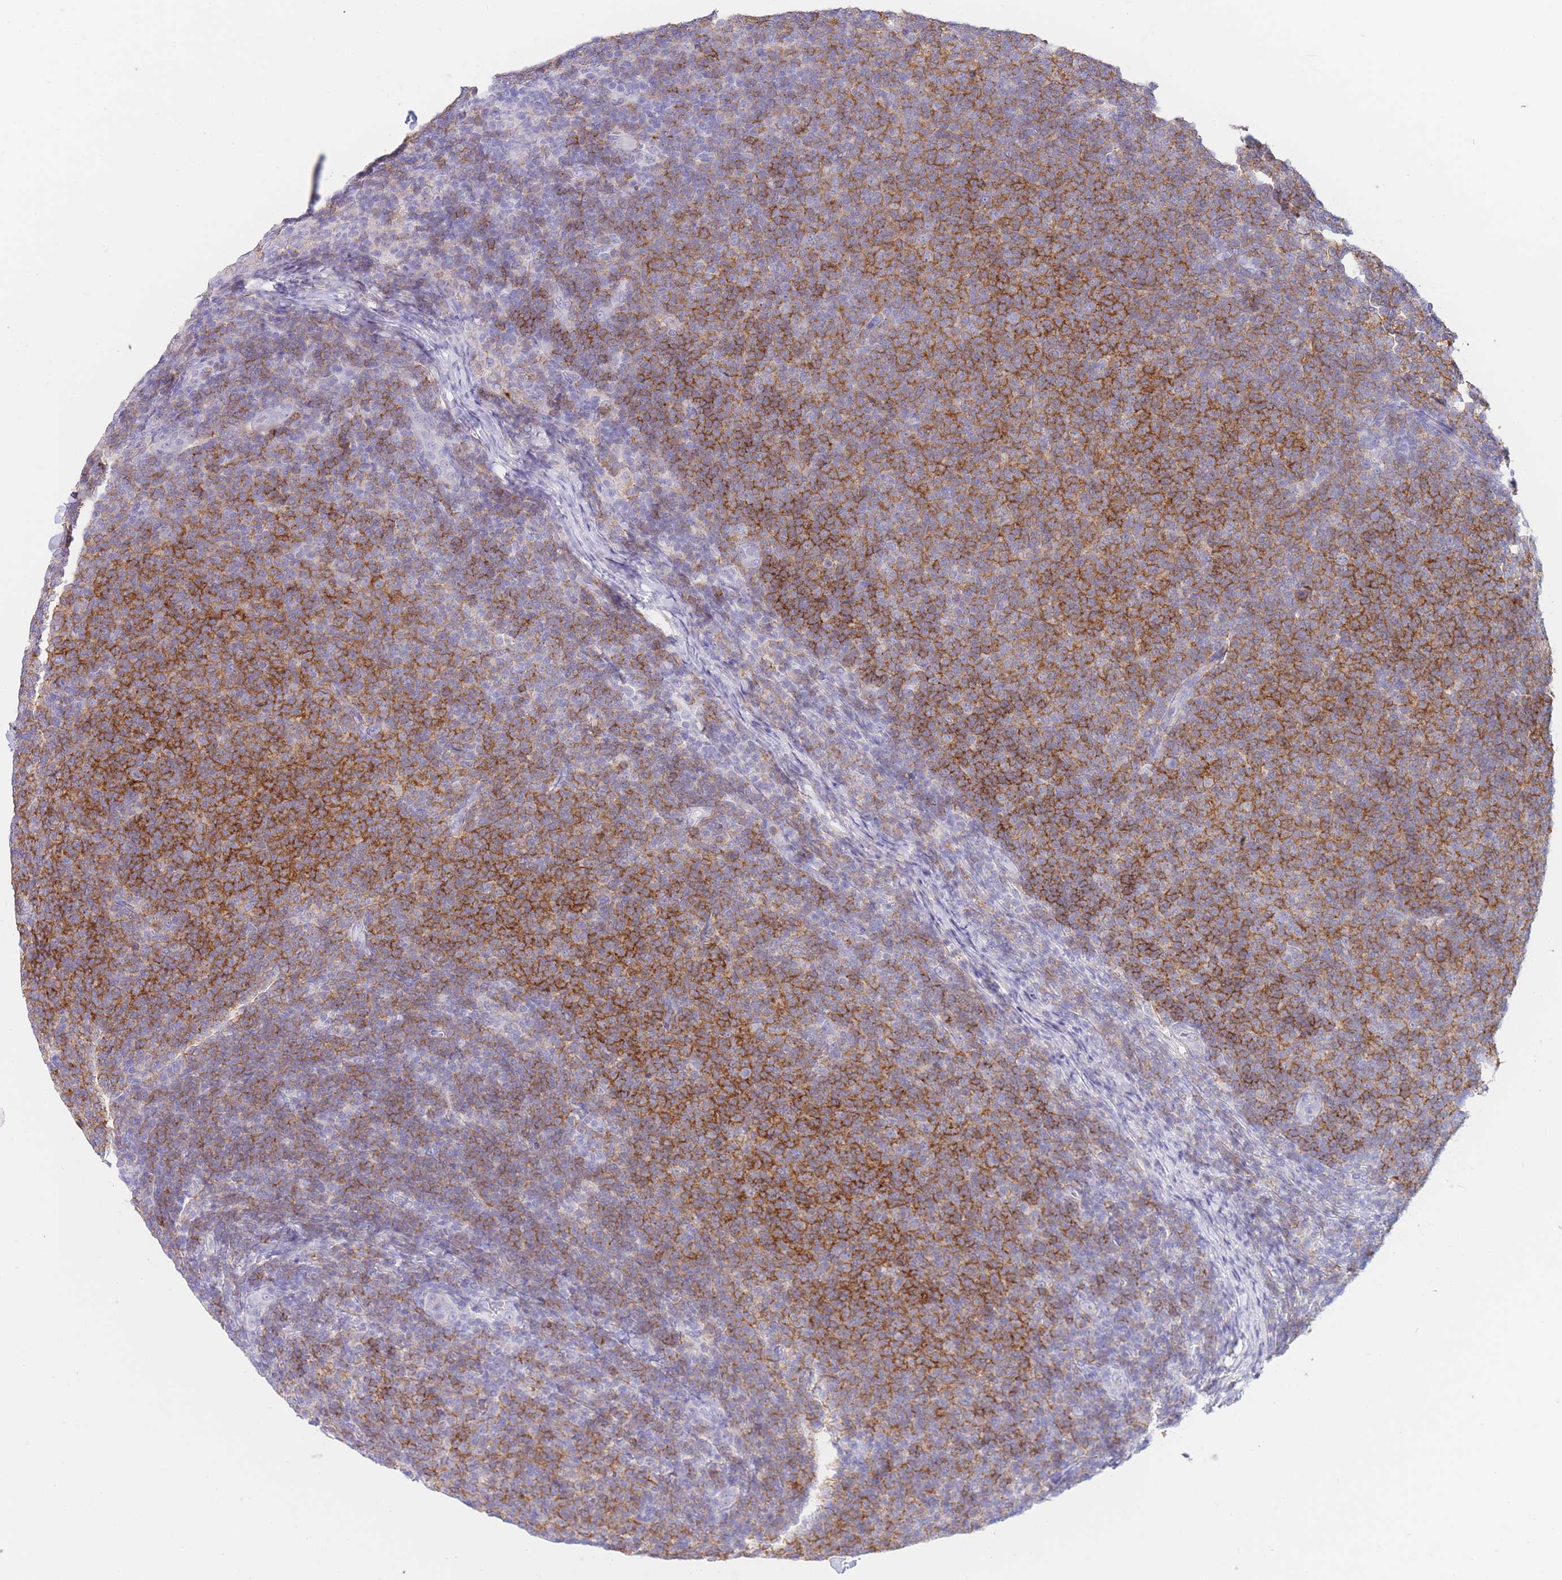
{"staining": {"intensity": "strong", "quantity": "25%-75%", "location": "cytoplasmic/membranous"}, "tissue": "lymphoma", "cell_type": "Tumor cells", "image_type": "cancer", "snomed": [{"axis": "morphology", "description": "Malignant lymphoma, non-Hodgkin's type, Low grade"}, {"axis": "topography", "description": "Lymph node"}], "caption": "Protein analysis of lymphoma tissue reveals strong cytoplasmic/membranous positivity in about 25%-75% of tumor cells.", "gene": "CD37", "patient": {"sex": "male", "age": 66}}